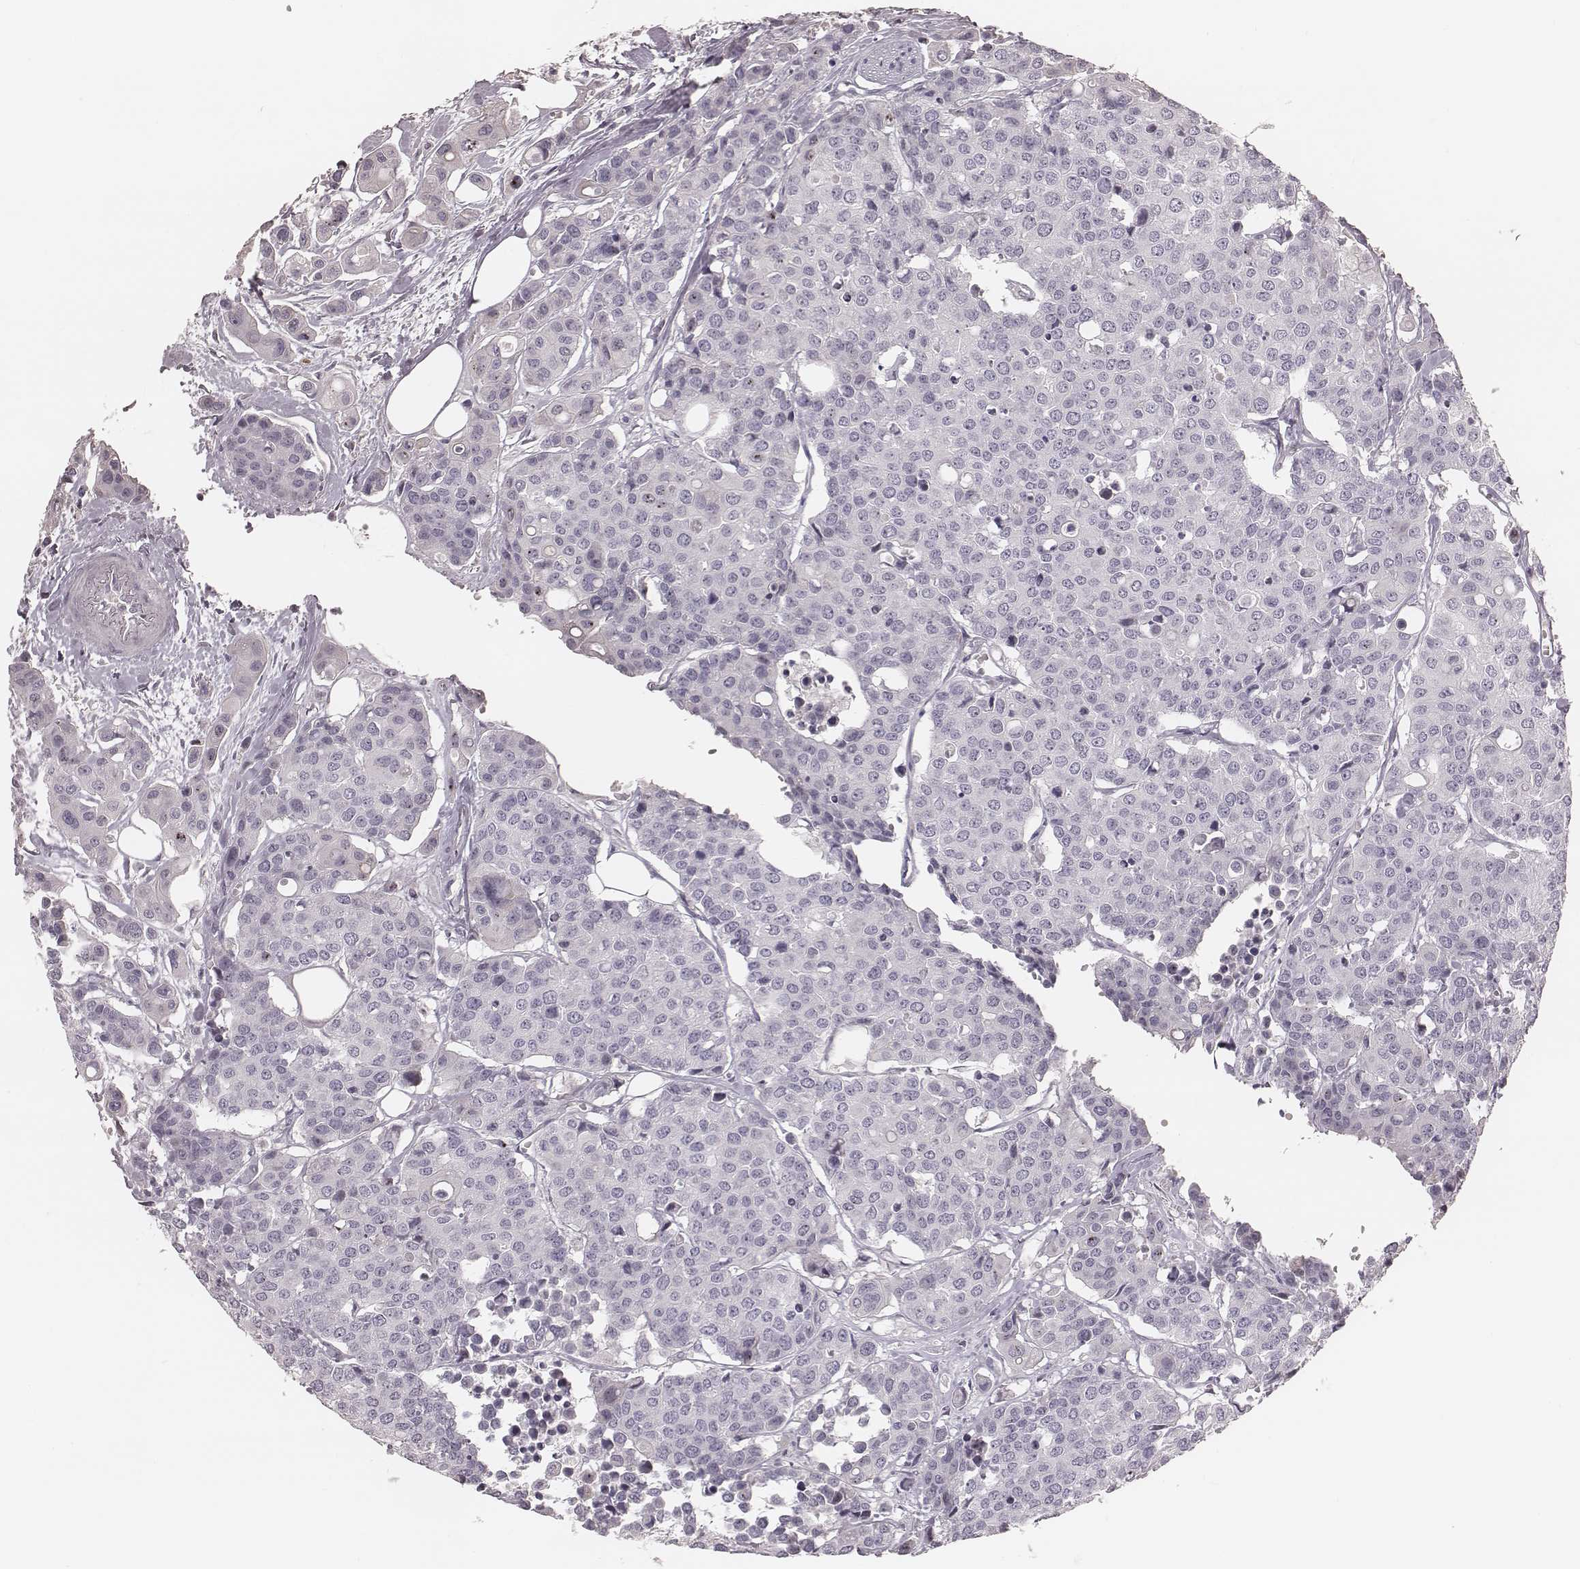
{"staining": {"intensity": "negative", "quantity": "none", "location": "none"}, "tissue": "carcinoid", "cell_type": "Tumor cells", "image_type": "cancer", "snomed": [{"axis": "morphology", "description": "Carcinoid, malignant, NOS"}, {"axis": "topography", "description": "Colon"}], "caption": "Protein analysis of carcinoid (malignant) demonstrates no significant positivity in tumor cells.", "gene": "S100Z", "patient": {"sex": "male", "age": 81}}